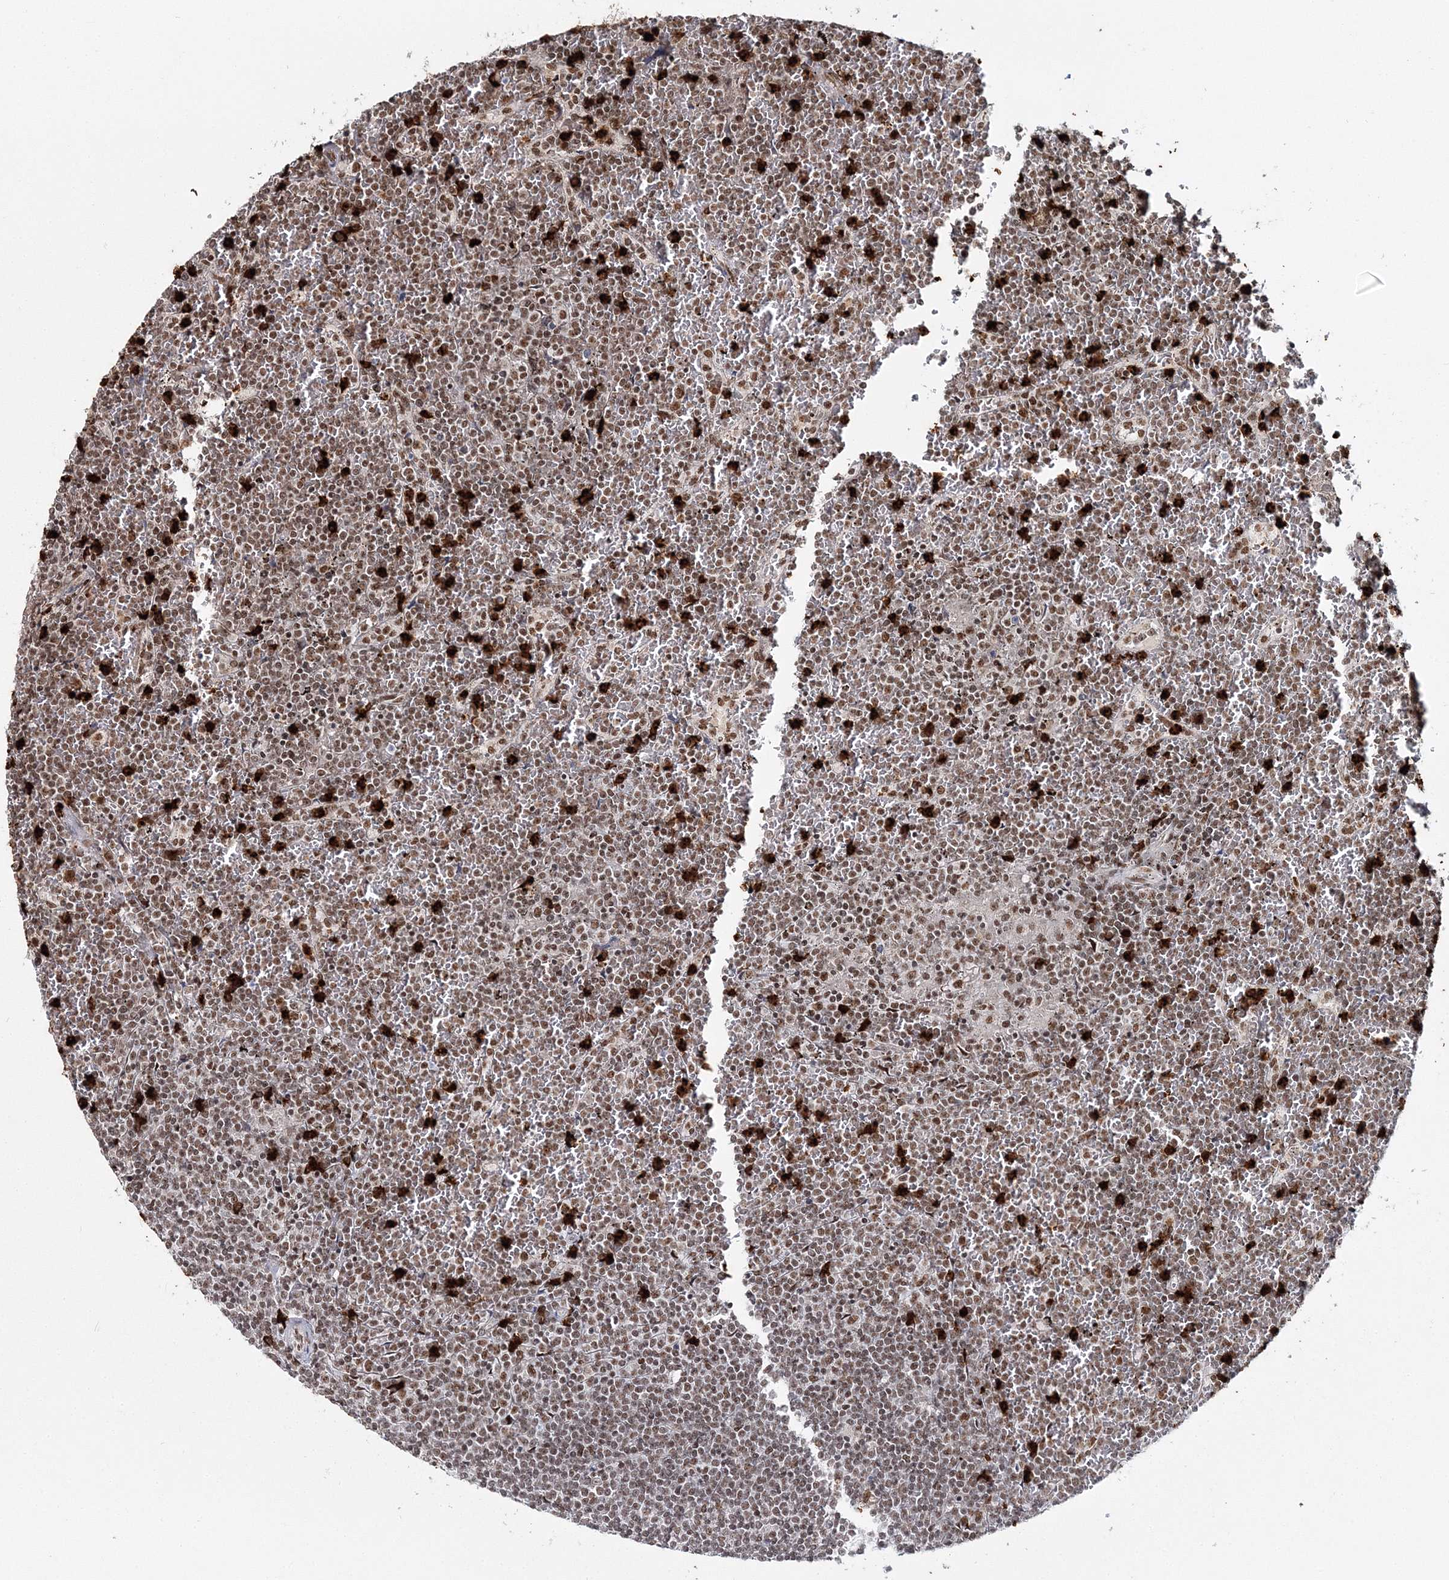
{"staining": {"intensity": "moderate", "quantity": ">75%", "location": "nuclear"}, "tissue": "lymphoma", "cell_type": "Tumor cells", "image_type": "cancer", "snomed": [{"axis": "morphology", "description": "Malignant lymphoma, non-Hodgkin's type, Low grade"}, {"axis": "topography", "description": "Spleen"}], "caption": "Immunohistochemistry (IHC) micrograph of neoplastic tissue: low-grade malignant lymphoma, non-Hodgkin's type stained using IHC reveals medium levels of moderate protein expression localized specifically in the nuclear of tumor cells, appearing as a nuclear brown color.", "gene": "QRICH1", "patient": {"sex": "female", "age": 19}}